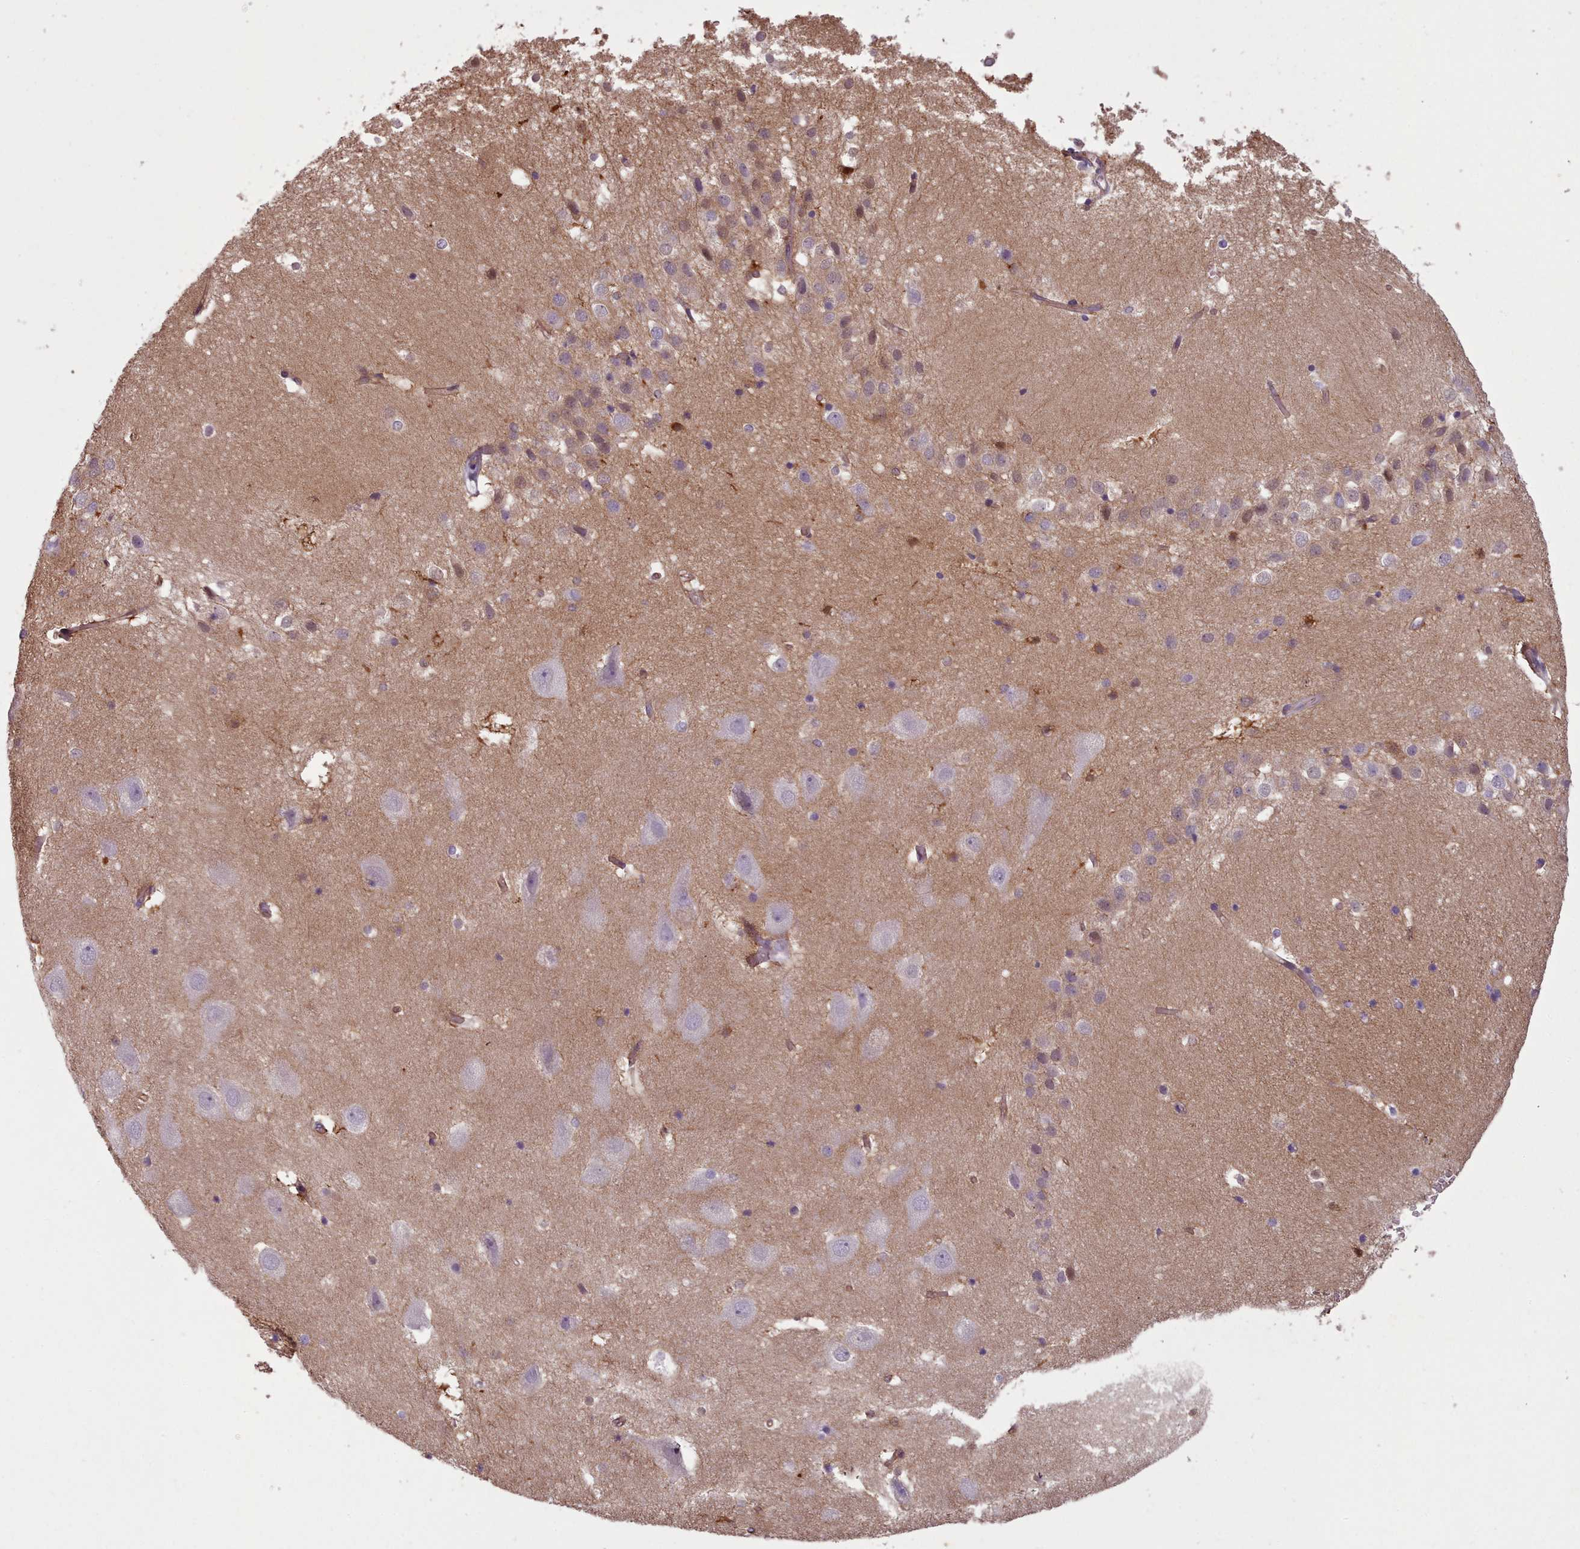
{"staining": {"intensity": "weak", "quantity": "<25%", "location": "cytoplasmic/membranous"}, "tissue": "hippocampus", "cell_type": "Glial cells", "image_type": "normal", "snomed": [{"axis": "morphology", "description": "Normal tissue, NOS"}, {"axis": "topography", "description": "Hippocampus"}], "caption": "DAB (3,3'-diaminobenzidine) immunohistochemical staining of unremarkable hippocampus shows no significant expression in glial cells. Nuclei are stained in blue.", "gene": "PLD4", "patient": {"sex": "female", "age": 52}}